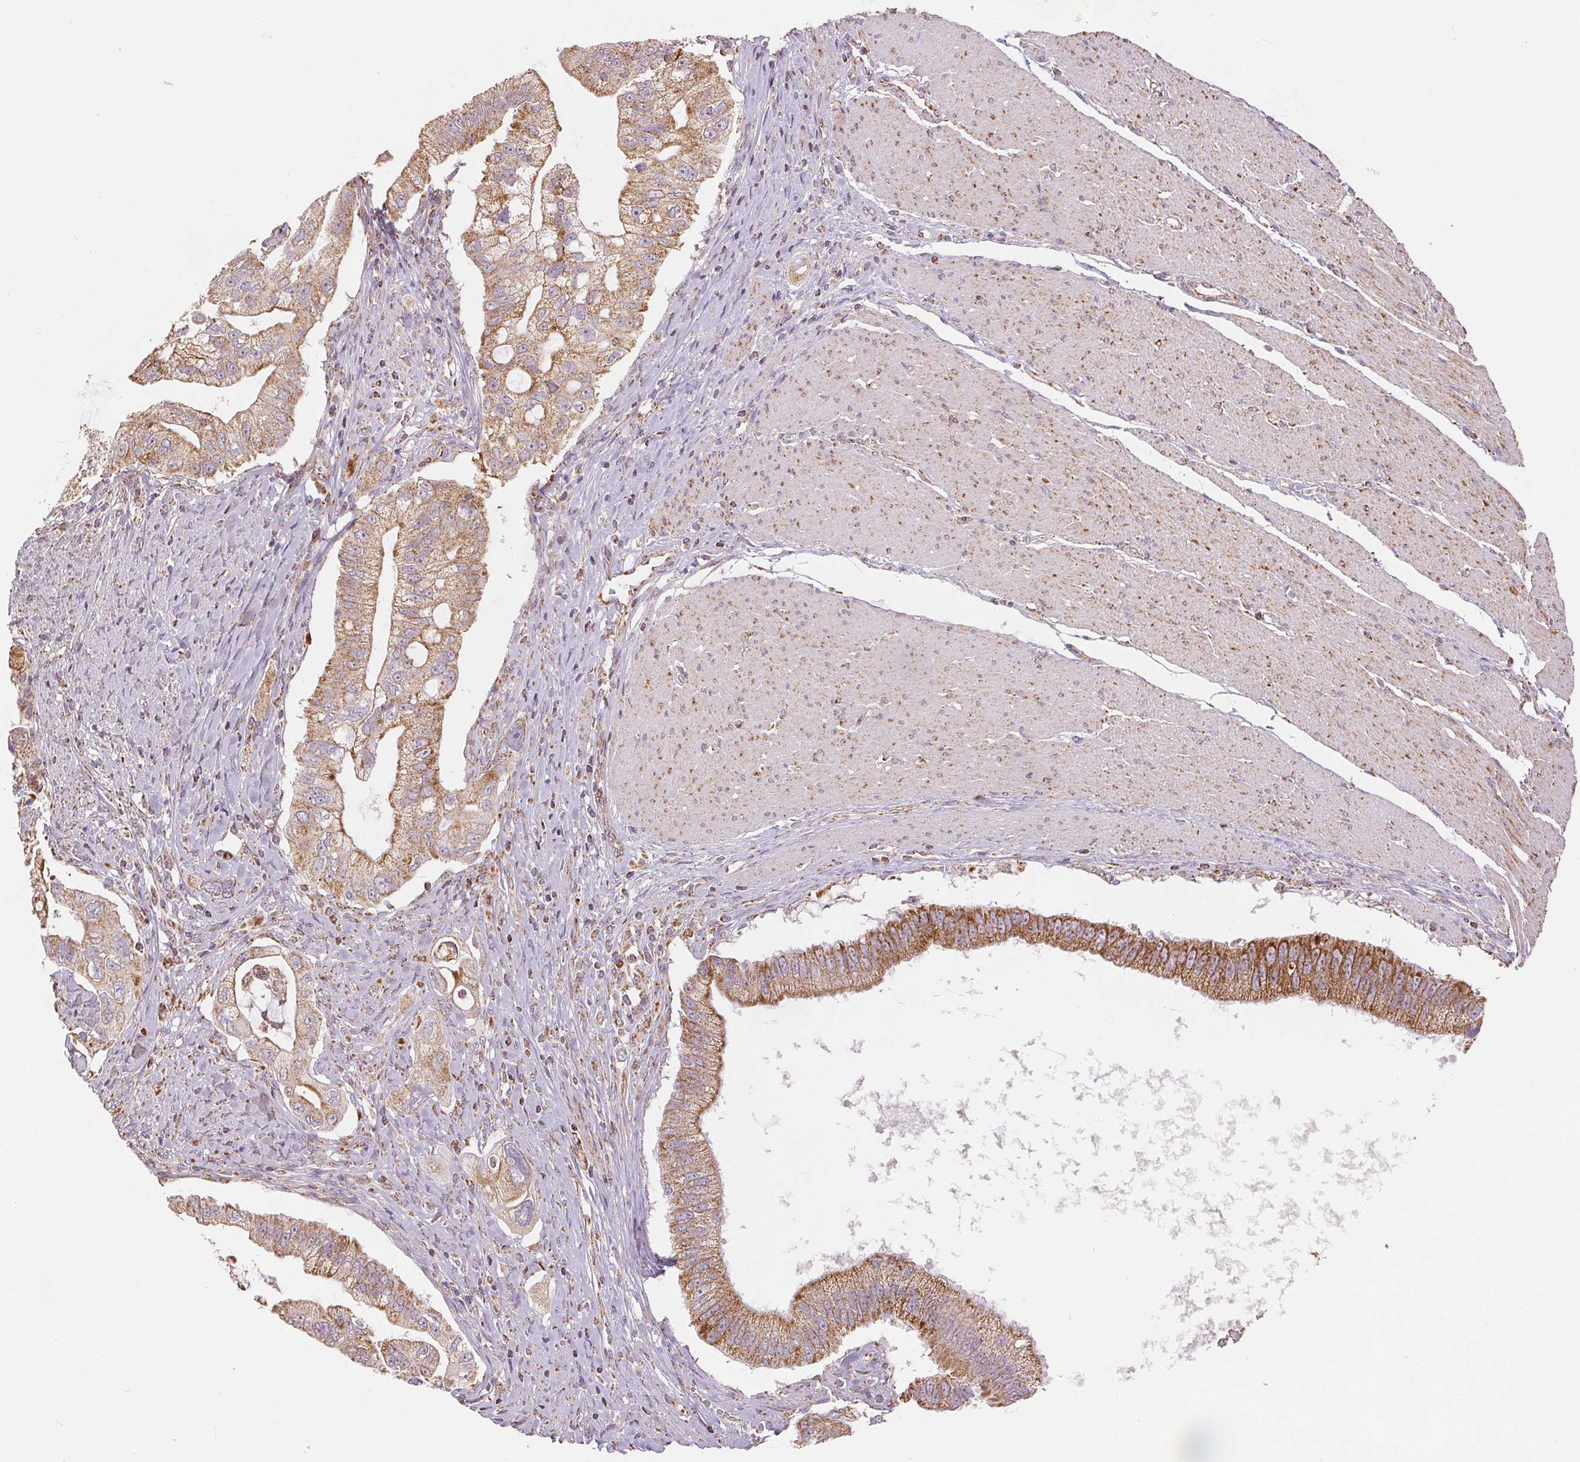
{"staining": {"intensity": "moderate", "quantity": ">75%", "location": "cytoplasmic/membranous"}, "tissue": "pancreatic cancer", "cell_type": "Tumor cells", "image_type": "cancer", "snomed": [{"axis": "morphology", "description": "Adenocarcinoma, NOS"}, {"axis": "topography", "description": "Pancreas"}], "caption": "Tumor cells show medium levels of moderate cytoplasmic/membranous staining in approximately >75% of cells in human pancreatic adenocarcinoma. The staining was performed using DAB (3,3'-diaminobenzidine) to visualize the protein expression in brown, while the nuclei were stained in blue with hematoxylin (Magnification: 20x).", "gene": "SDHB", "patient": {"sex": "male", "age": 70}}